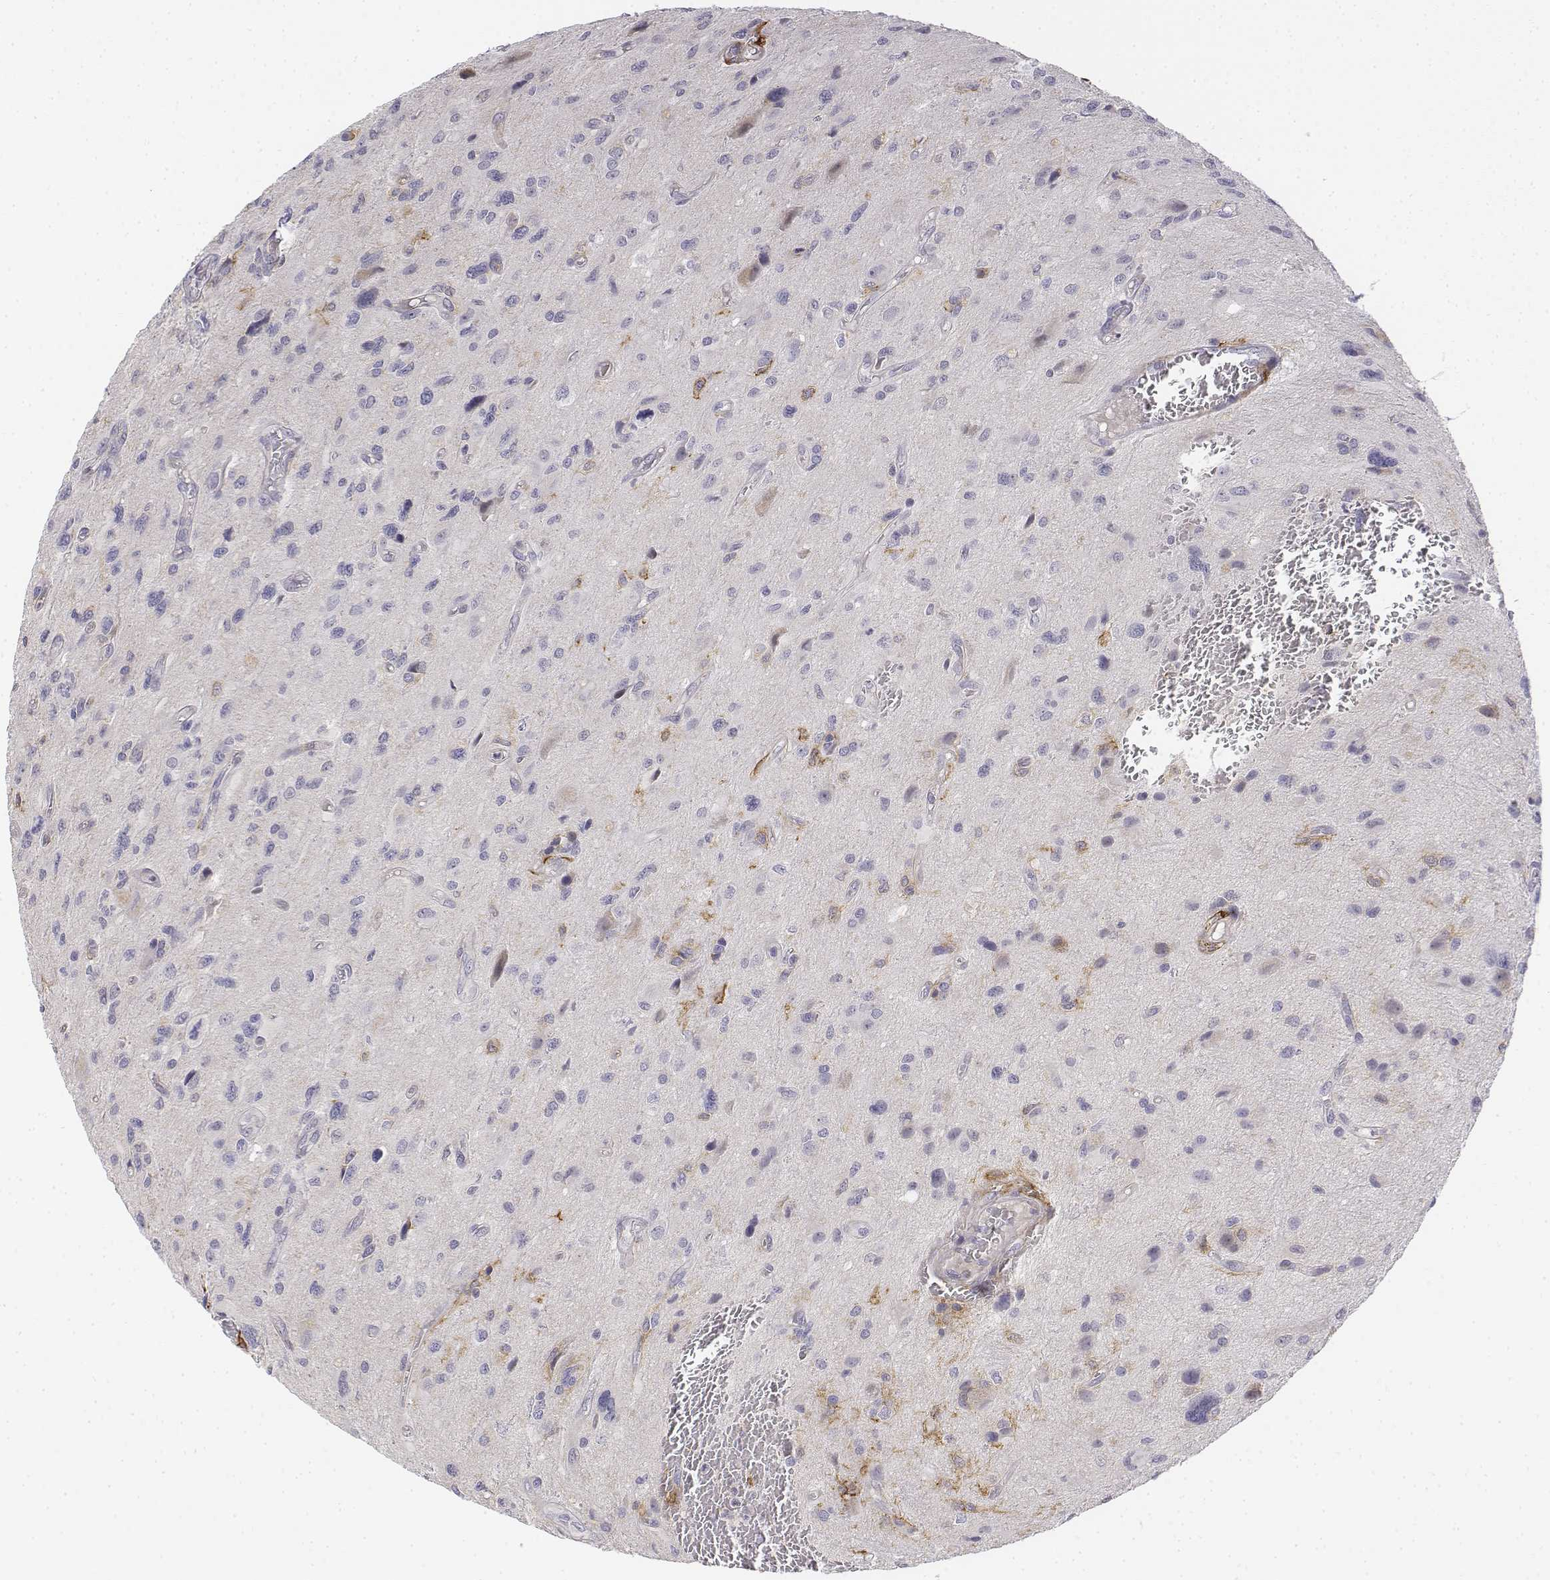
{"staining": {"intensity": "negative", "quantity": "none", "location": "none"}, "tissue": "glioma", "cell_type": "Tumor cells", "image_type": "cancer", "snomed": [{"axis": "morphology", "description": "Glioma, malignant, NOS"}, {"axis": "morphology", "description": "Glioma, malignant, High grade"}, {"axis": "topography", "description": "Brain"}], "caption": "An immunohistochemistry photomicrograph of glioma is shown. There is no staining in tumor cells of glioma.", "gene": "CD14", "patient": {"sex": "female", "age": 71}}